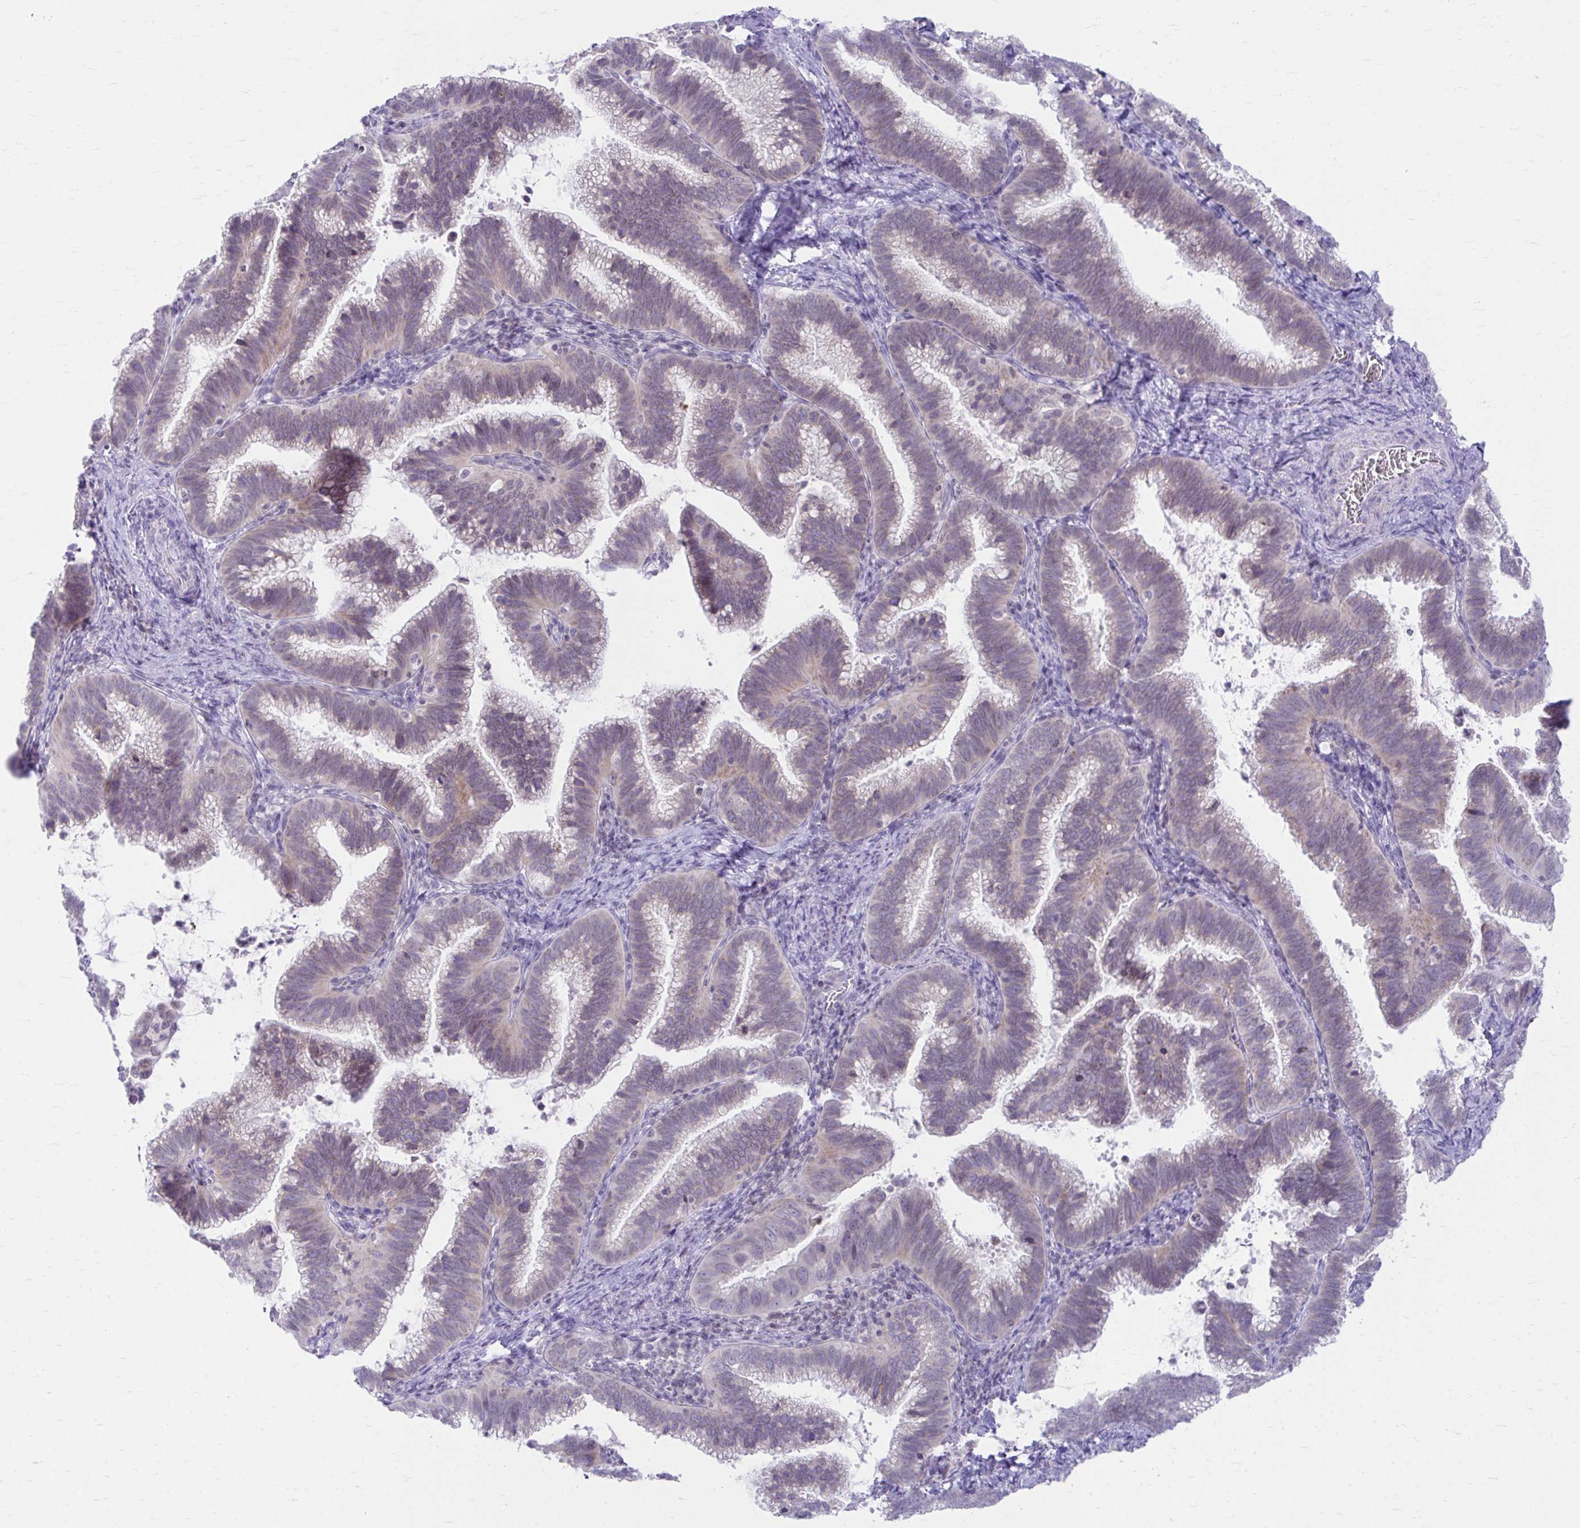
{"staining": {"intensity": "negative", "quantity": "none", "location": "none"}, "tissue": "cervical cancer", "cell_type": "Tumor cells", "image_type": "cancer", "snomed": [{"axis": "morphology", "description": "Adenocarcinoma, NOS"}, {"axis": "topography", "description": "Cervix"}], "caption": "Image shows no significant protein staining in tumor cells of cervical cancer.", "gene": "OR7A5", "patient": {"sex": "female", "age": 61}}